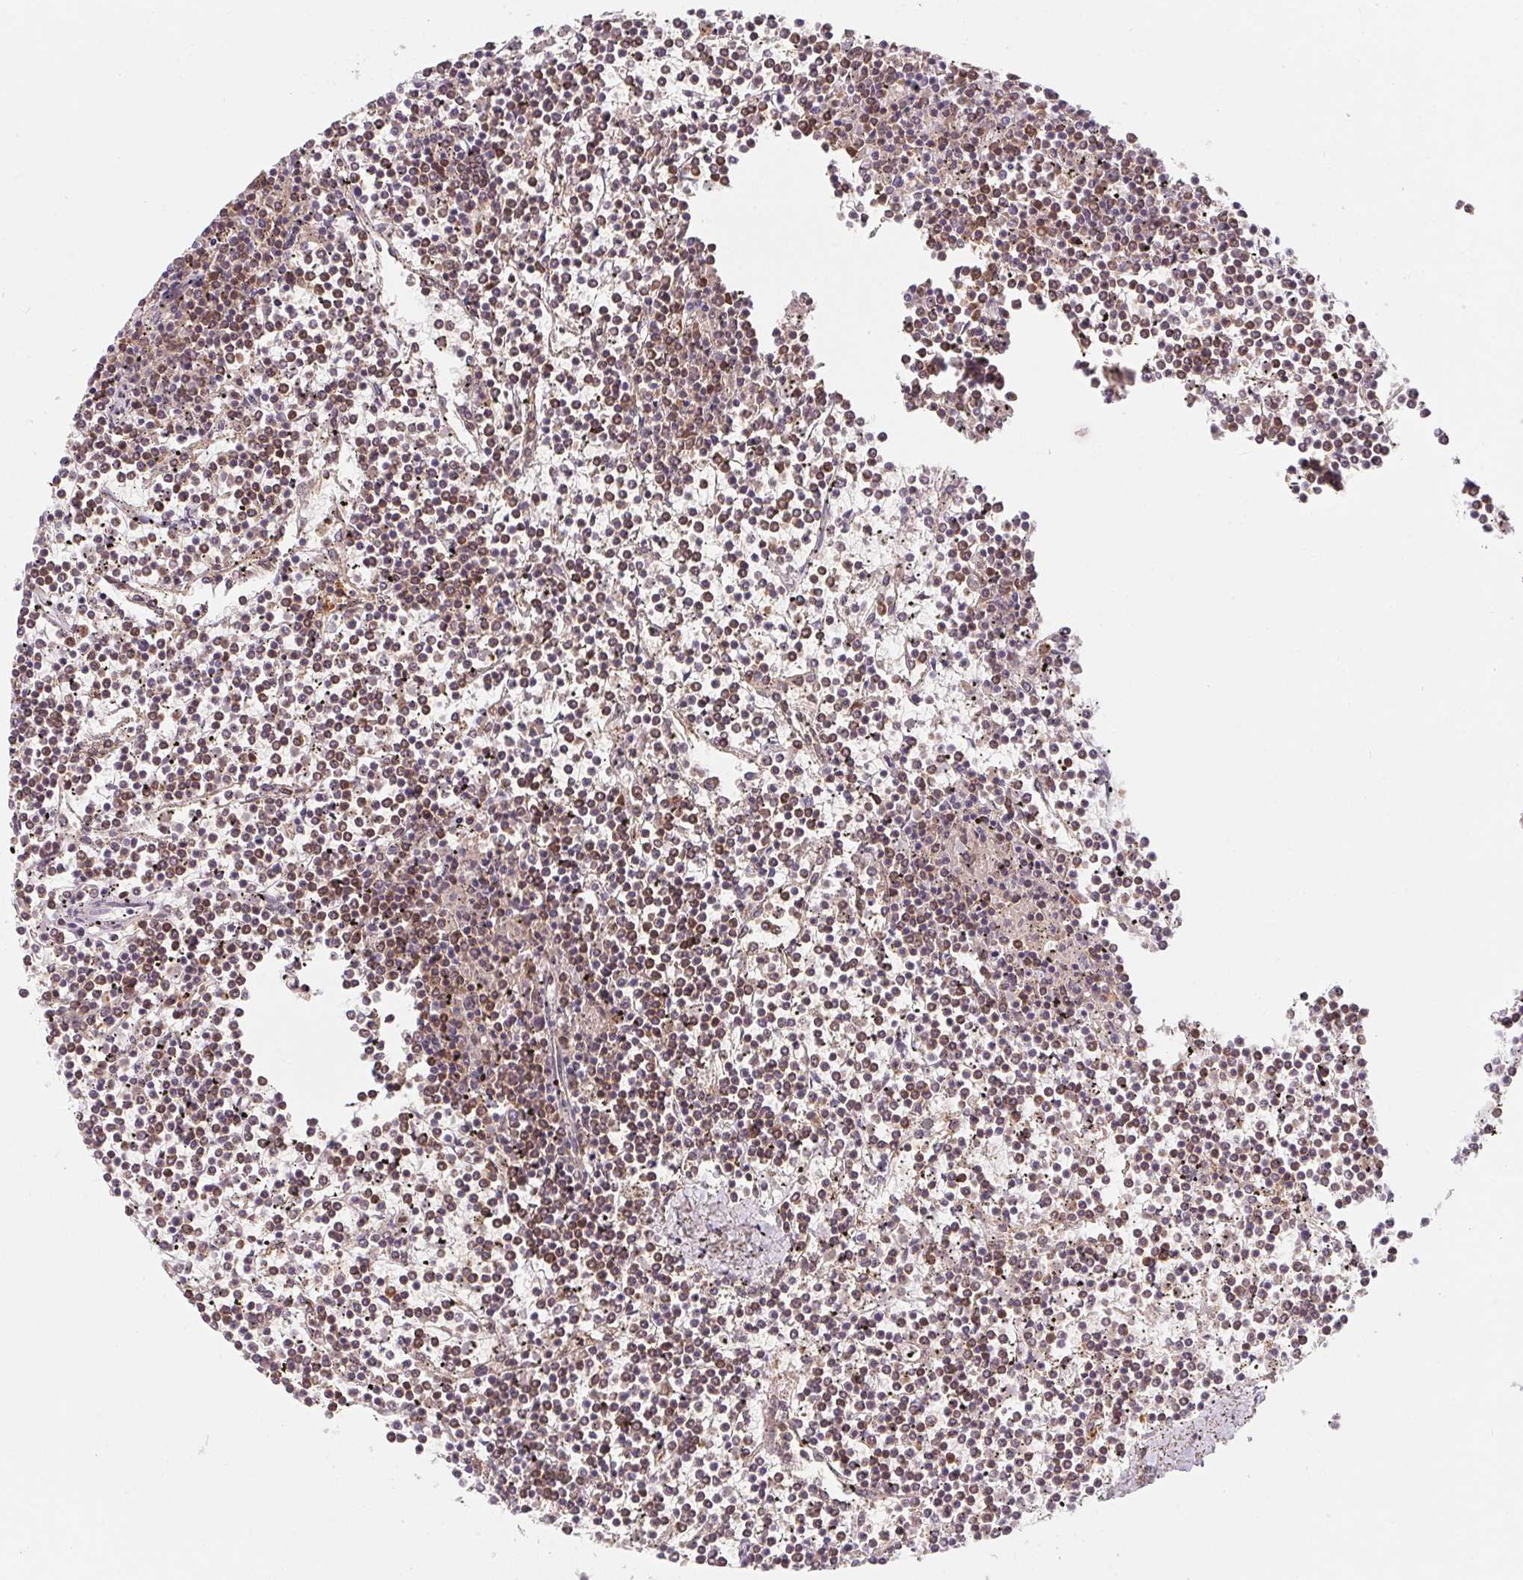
{"staining": {"intensity": "moderate", "quantity": "25%-75%", "location": "cytoplasmic/membranous"}, "tissue": "lymphoma", "cell_type": "Tumor cells", "image_type": "cancer", "snomed": [{"axis": "morphology", "description": "Malignant lymphoma, non-Hodgkin's type, Low grade"}, {"axis": "topography", "description": "Spleen"}], "caption": "Immunohistochemistry (IHC) photomicrograph of neoplastic tissue: human lymphoma stained using immunohistochemistry exhibits medium levels of moderate protein expression localized specifically in the cytoplasmic/membranous of tumor cells, appearing as a cytoplasmic/membranous brown color.", "gene": "ANKRD13A", "patient": {"sex": "female", "age": 19}}